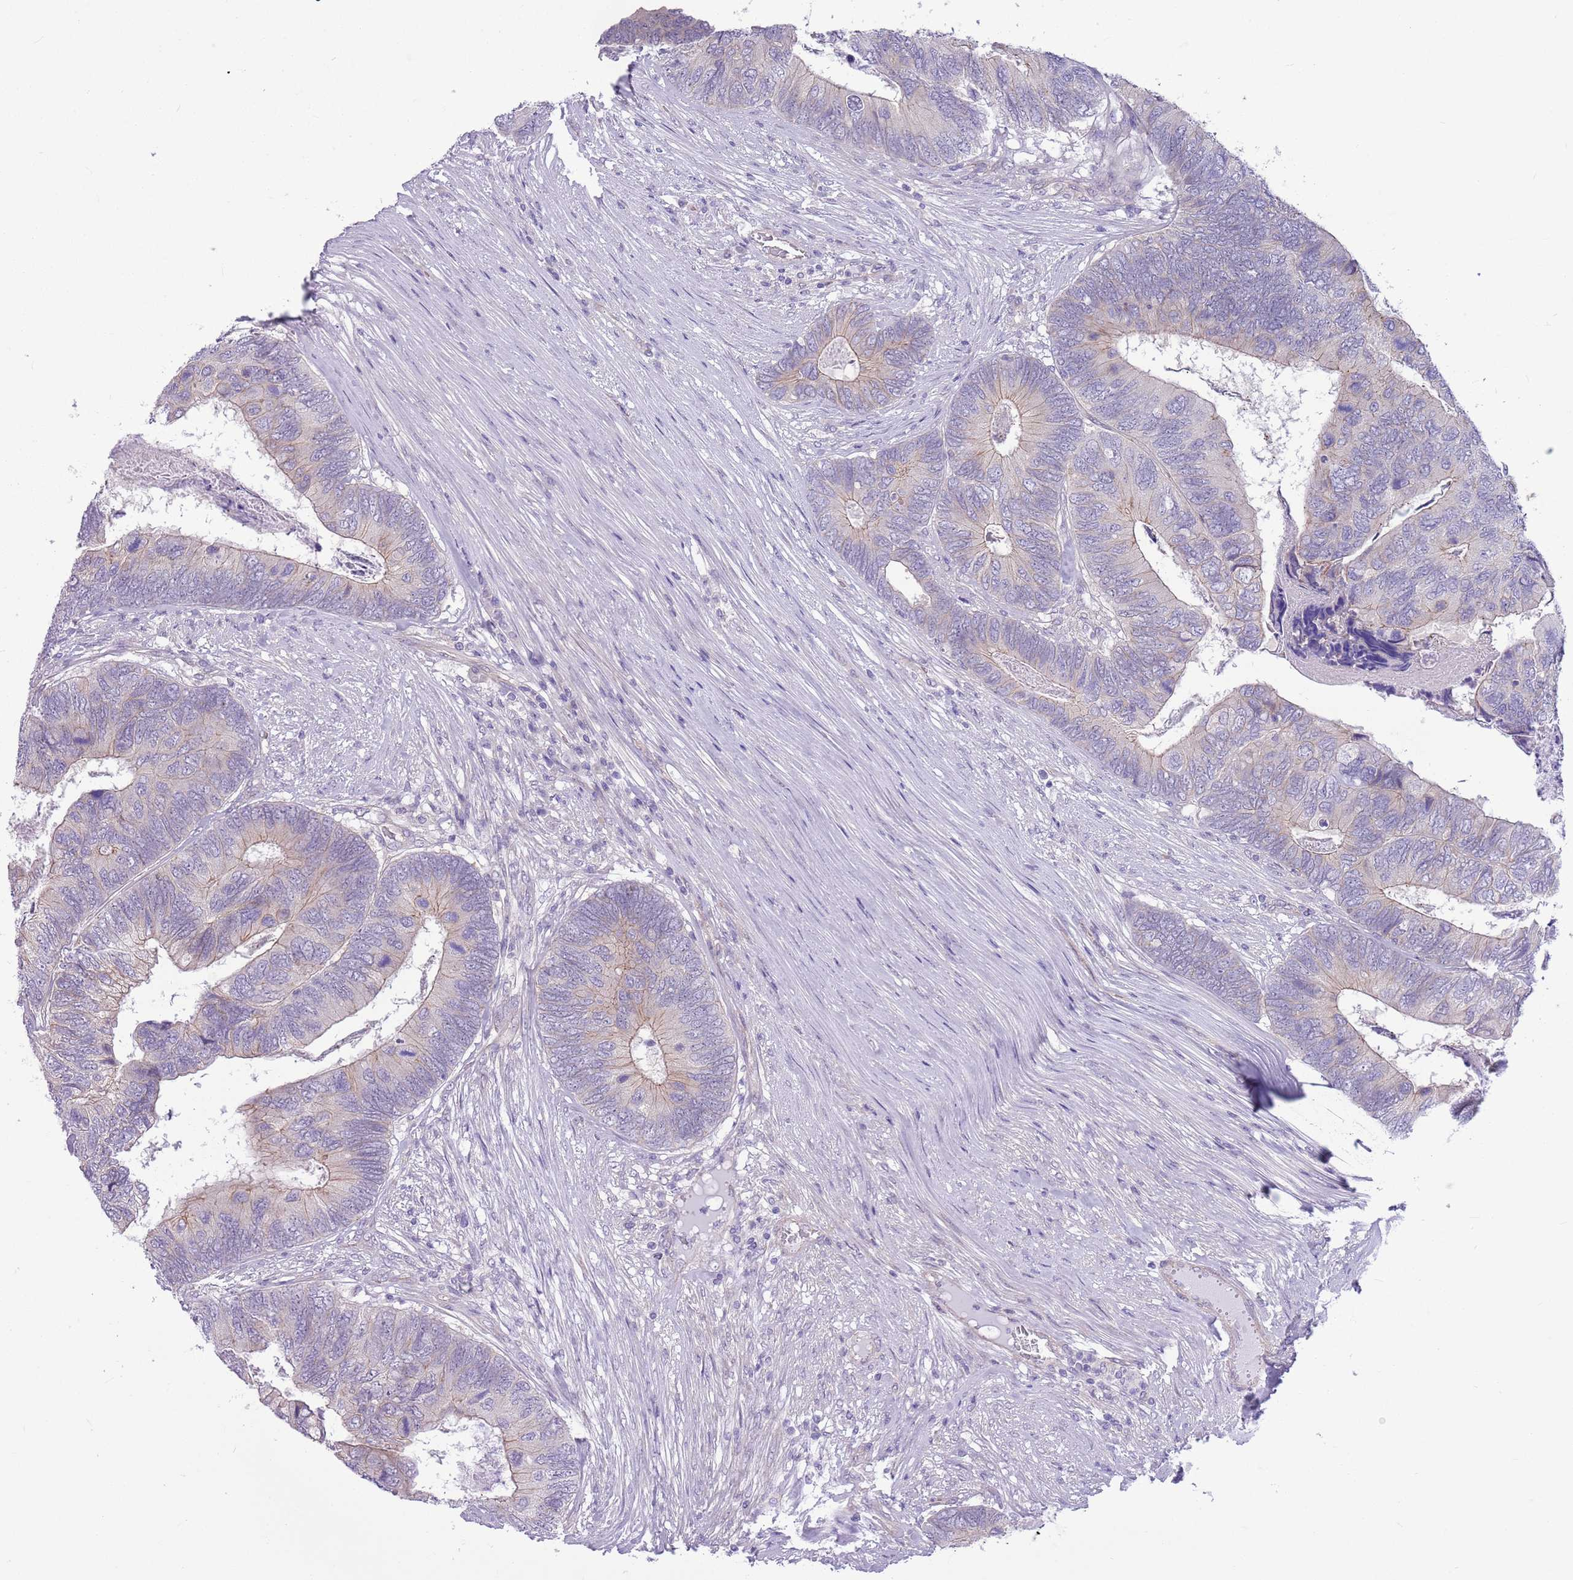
{"staining": {"intensity": "weak", "quantity": "<25%", "location": "cytoplasmic/membranous"}, "tissue": "colorectal cancer", "cell_type": "Tumor cells", "image_type": "cancer", "snomed": [{"axis": "morphology", "description": "Adenocarcinoma, NOS"}, {"axis": "topography", "description": "Colon"}], "caption": "Immunohistochemistry (IHC) photomicrograph of neoplastic tissue: human colorectal cancer stained with DAB (3,3'-diaminobenzidine) exhibits no significant protein positivity in tumor cells.", "gene": "PARP8", "patient": {"sex": "female", "age": 67}}